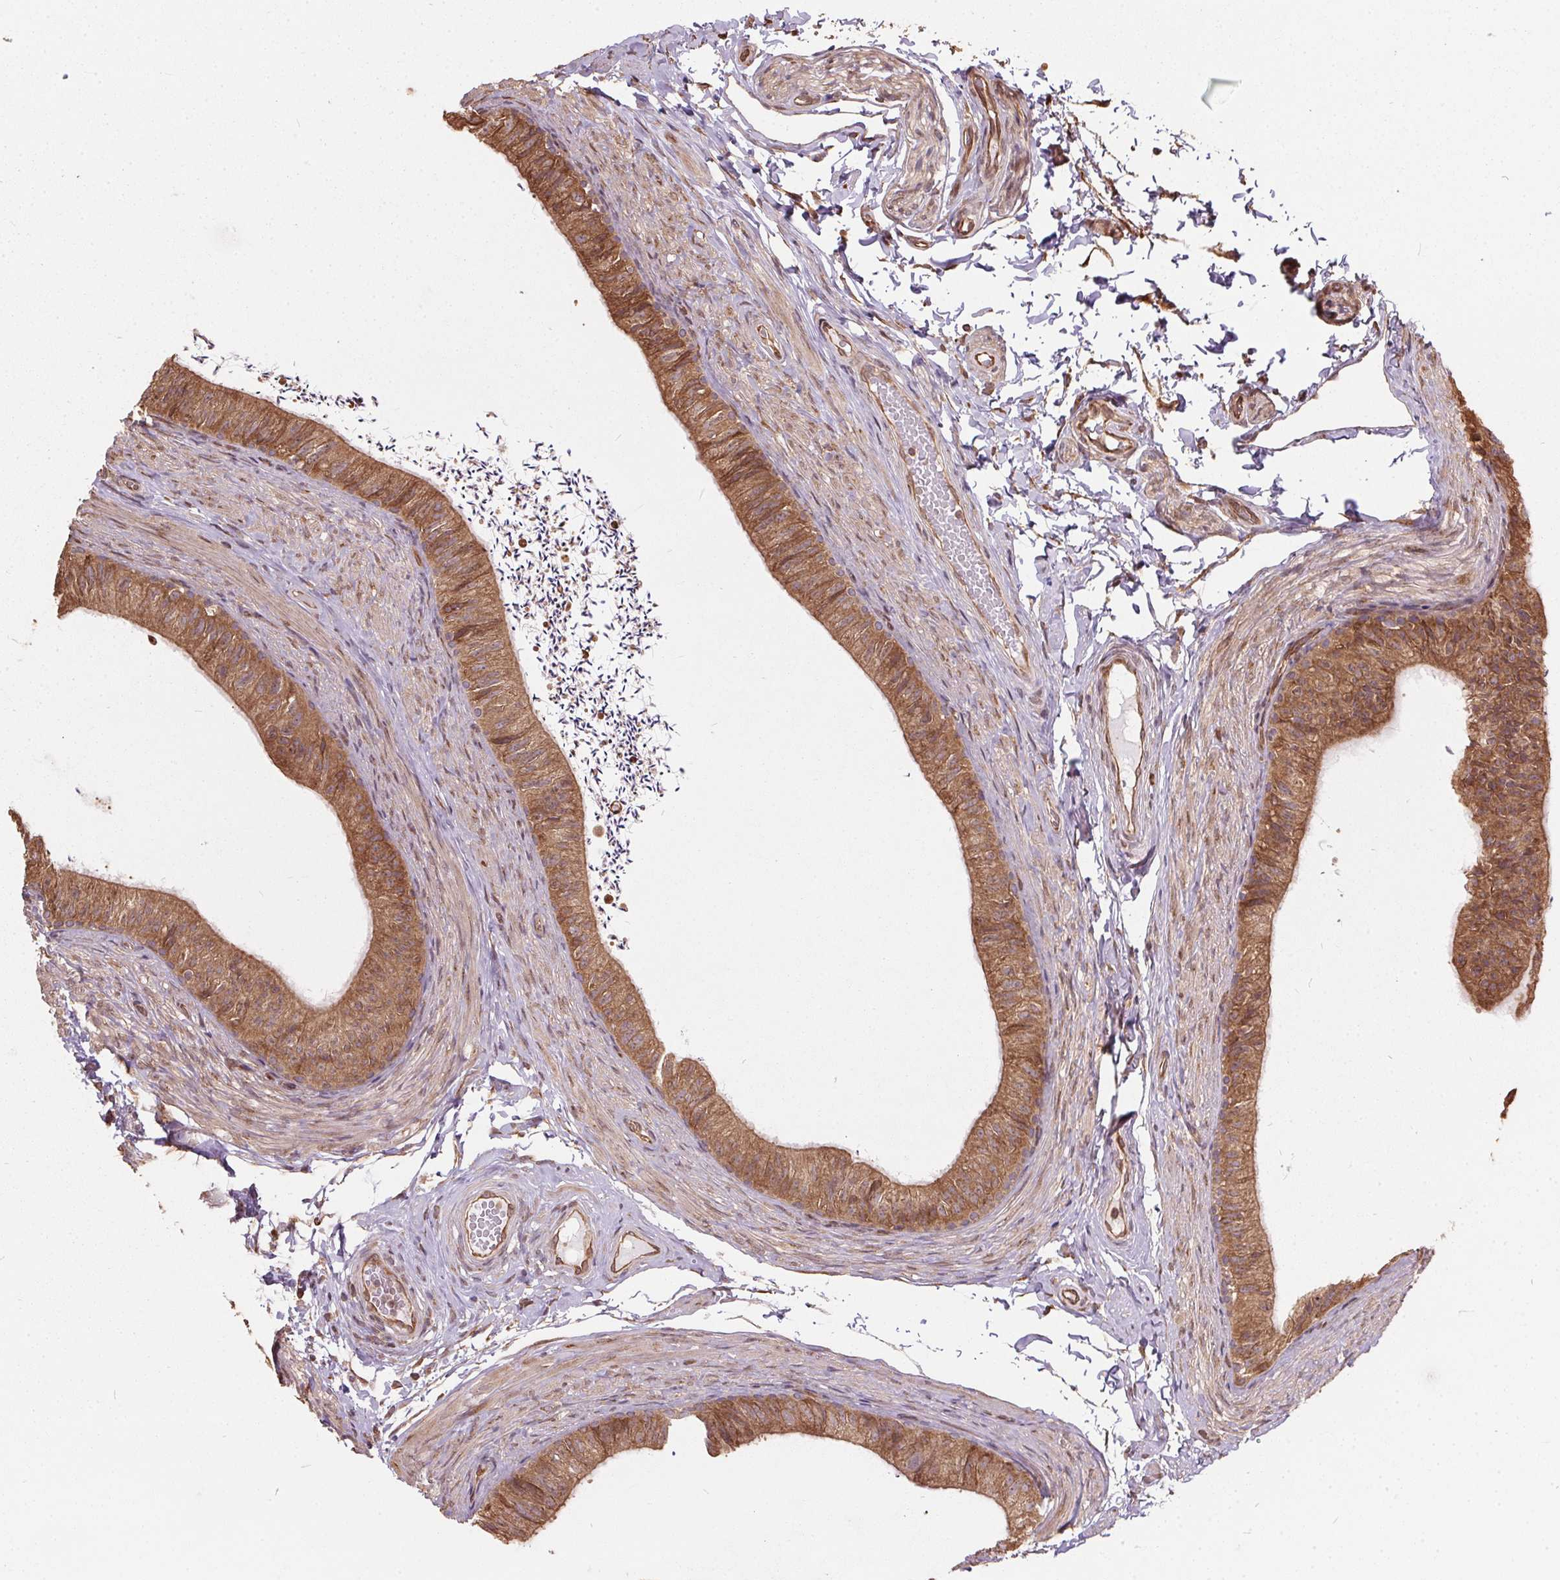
{"staining": {"intensity": "moderate", "quantity": ">75%", "location": "cytoplasmic/membranous"}, "tissue": "epididymis", "cell_type": "Glandular cells", "image_type": "normal", "snomed": [{"axis": "morphology", "description": "Normal tissue, NOS"}, {"axis": "topography", "description": "Epididymis, spermatic cord, NOS"}, {"axis": "topography", "description": "Epididymis"}, {"axis": "topography", "description": "Peripheral nerve tissue"}], "caption": "High-magnification brightfield microscopy of benign epididymis stained with DAB (3,3'-diaminobenzidine) (brown) and counterstained with hematoxylin (blue). glandular cells exhibit moderate cytoplasmic/membranous positivity is seen in about>75% of cells.", "gene": "EIF2S1", "patient": {"sex": "male", "age": 29}}